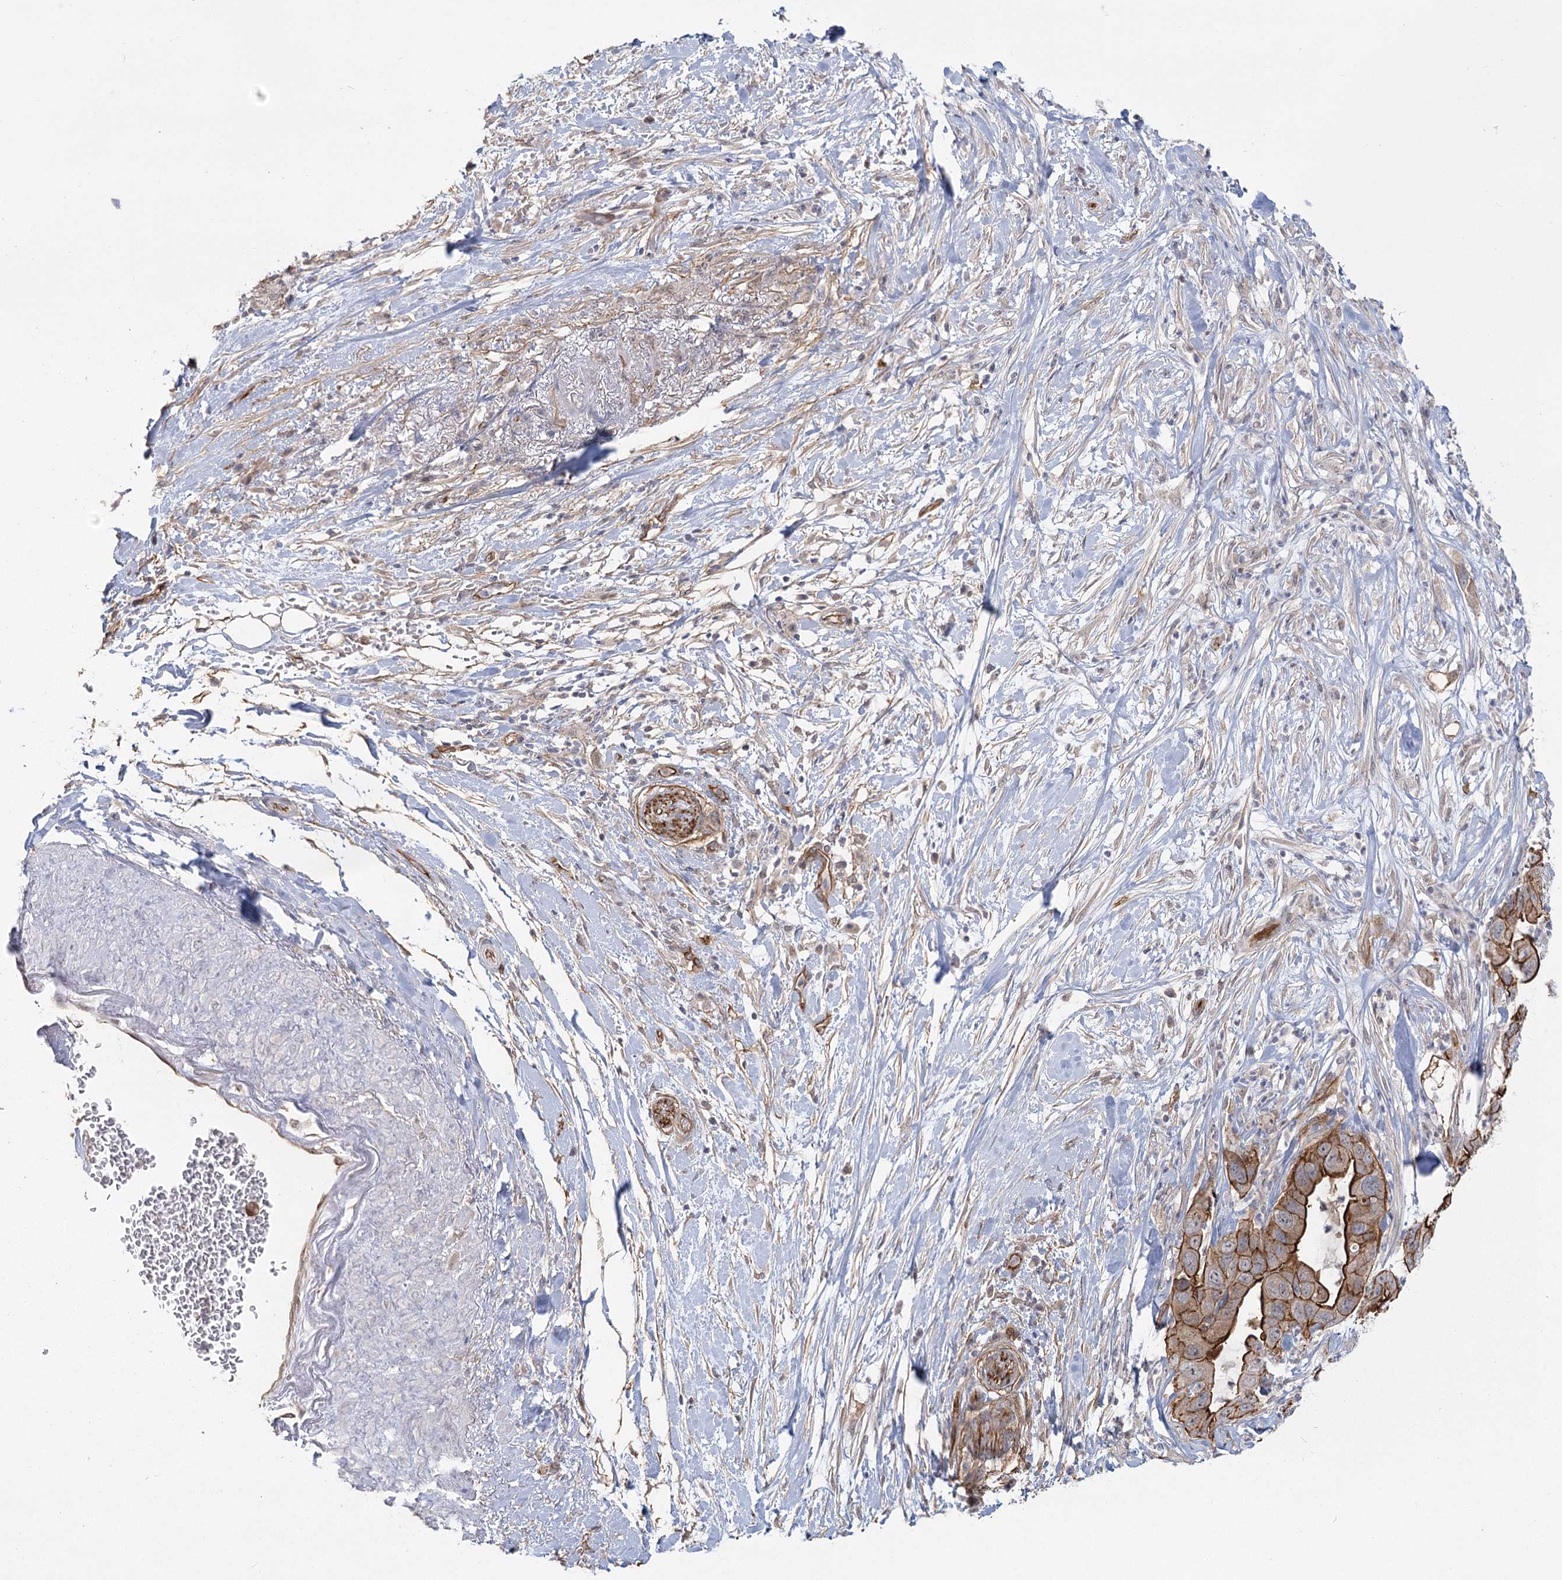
{"staining": {"intensity": "strong", "quantity": "25%-75%", "location": "cytoplasmic/membranous"}, "tissue": "pancreatic cancer", "cell_type": "Tumor cells", "image_type": "cancer", "snomed": [{"axis": "morphology", "description": "Adenocarcinoma, NOS"}, {"axis": "topography", "description": "Pancreas"}], "caption": "Adenocarcinoma (pancreatic) was stained to show a protein in brown. There is high levels of strong cytoplasmic/membranous positivity in approximately 25%-75% of tumor cells.", "gene": "RPP14", "patient": {"sex": "female", "age": 71}}